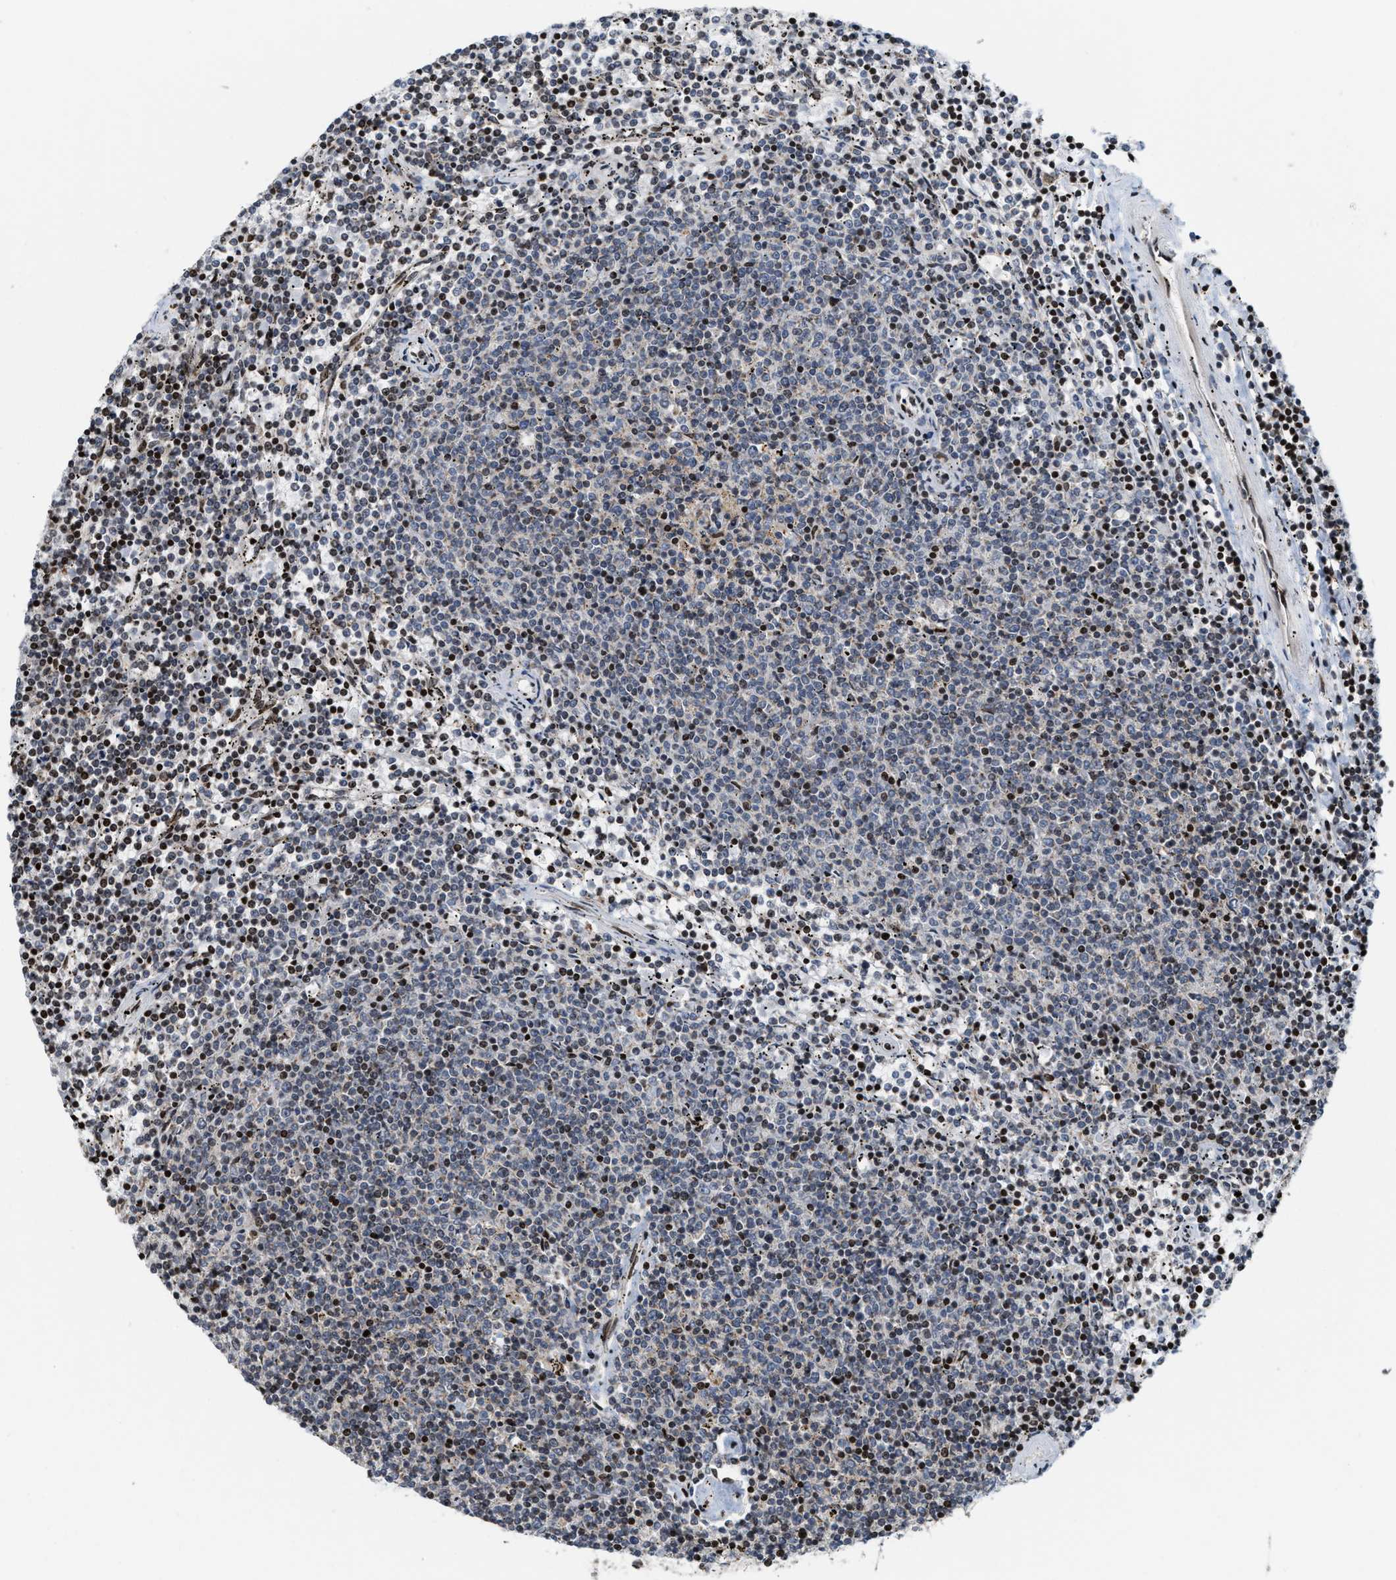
{"staining": {"intensity": "negative", "quantity": "none", "location": "none"}, "tissue": "lymphoma", "cell_type": "Tumor cells", "image_type": "cancer", "snomed": [{"axis": "morphology", "description": "Malignant lymphoma, non-Hodgkin's type, Low grade"}, {"axis": "topography", "description": "Spleen"}], "caption": "A micrograph of lymphoma stained for a protein shows no brown staining in tumor cells.", "gene": "PDZD2", "patient": {"sex": "female", "age": 50}}